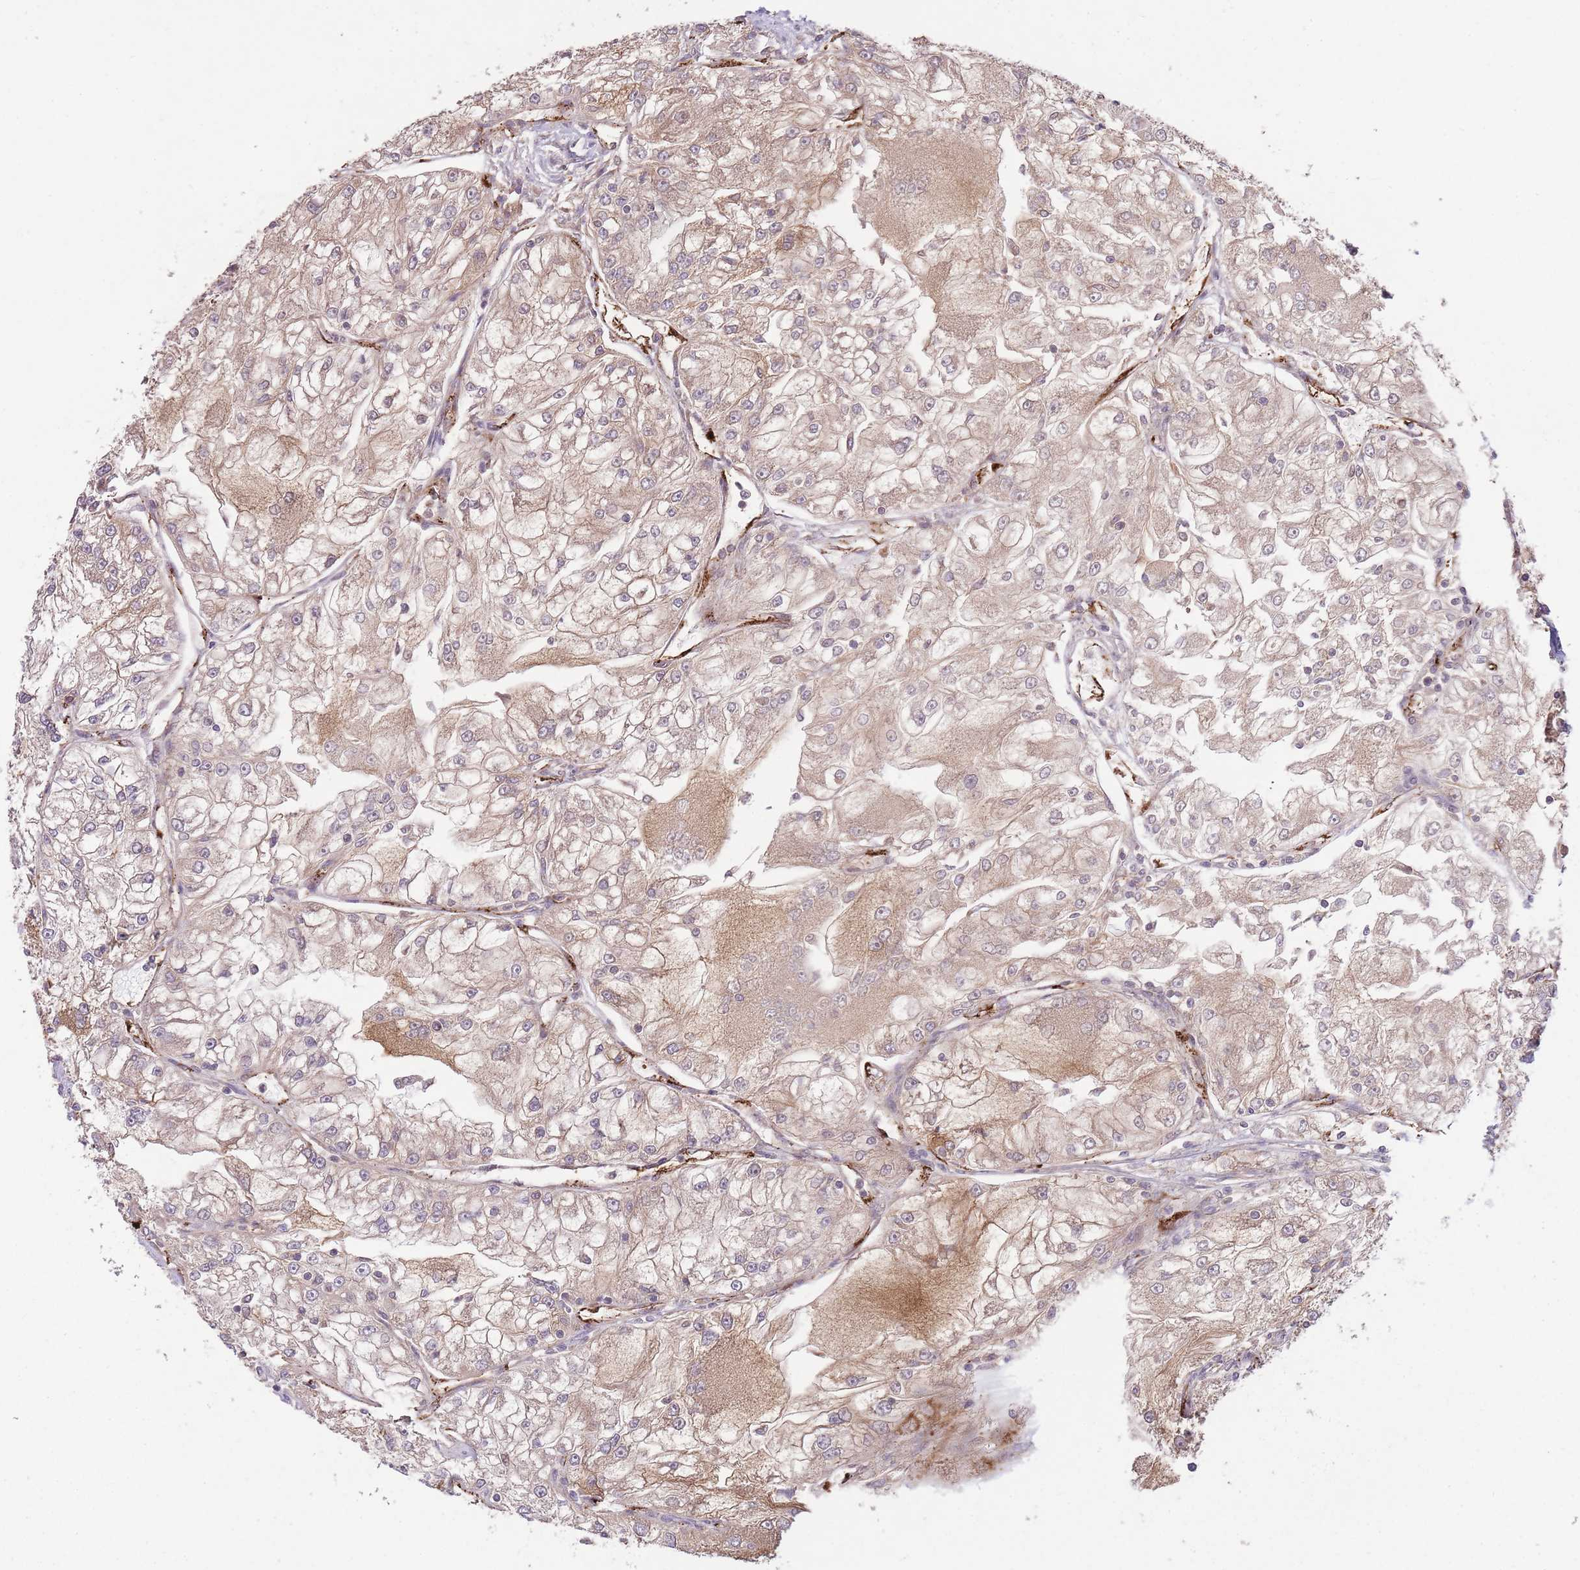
{"staining": {"intensity": "weak", "quantity": "25%-75%", "location": "cytoplasmic/membranous"}, "tissue": "renal cancer", "cell_type": "Tumor cells", "image_type": "cancer", "snomed": [{"axis": "morphology", "description": "Adenocarcinoma, NOS"}, {"axis": "topography", "description": "Kidney"}], "caption": "Human renal adenocarcinoma stained for a protein (brown) shows weak cytoplasmic/membranous positive expression in about 25%-75% of tumor cells.", "gene": "CISH", "patient": {"sex": "female", "age": 72}}